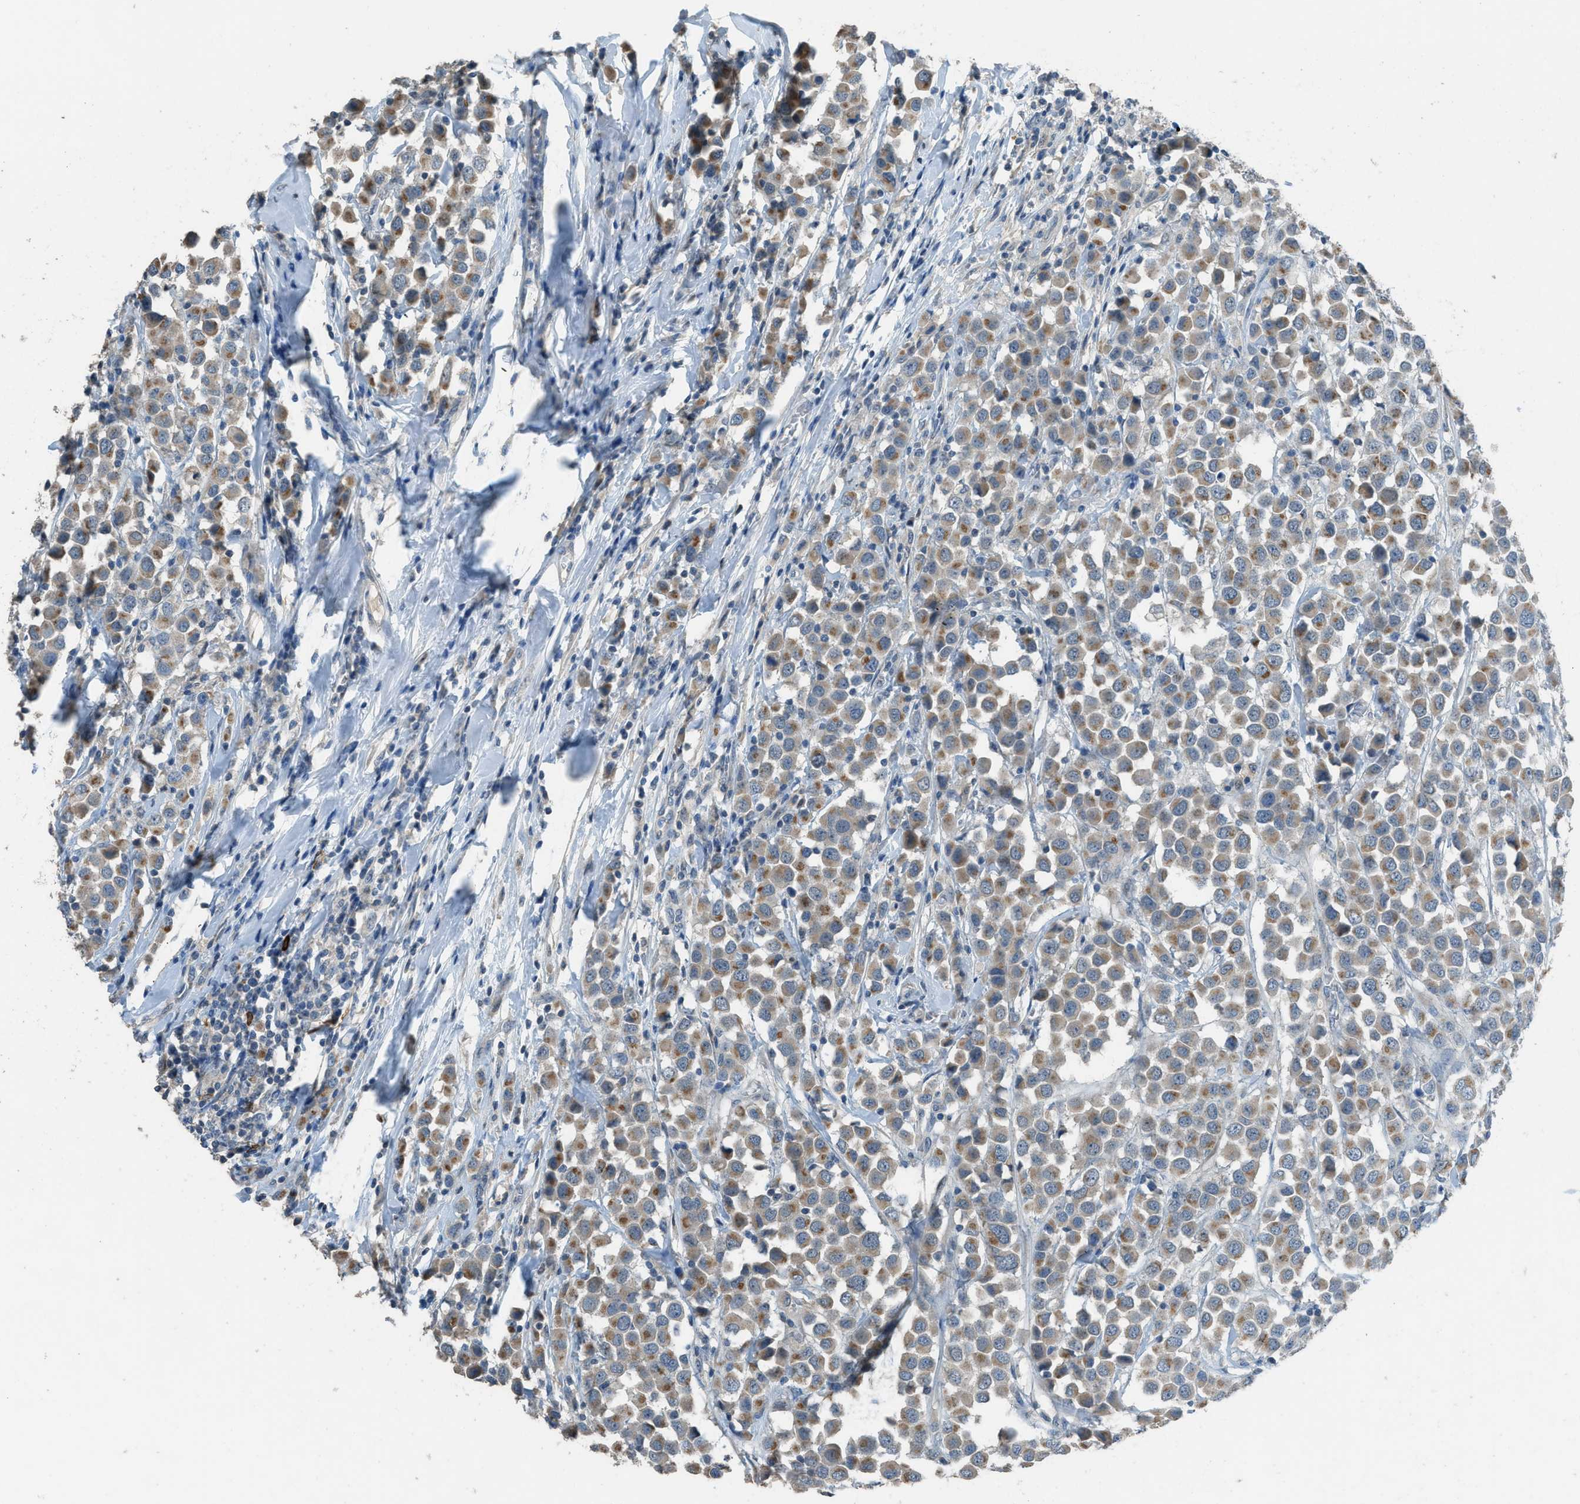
{"staining": {"intensity": "moderate", "quantity": ">75%", "location": "cytoplasmic/membranous"}, "tissue": "breast cancer", "cell_type": "Tumor cells", "image_type": "cancer", "snomed": [{"axis": "morphology", "description": "Duct carcinoma"}, {"axis": "topography", "description": "Breast"}], "caption": "Immunohistochemical staining of infiltrating ductal carcinoma (breast) exhibits medium levels of moderate cytoplasmic/membranous protein expression in approximately >75% of tumor cells.", "gene": "TIMD4", "patient": {"sex": "female", "age": 61}}